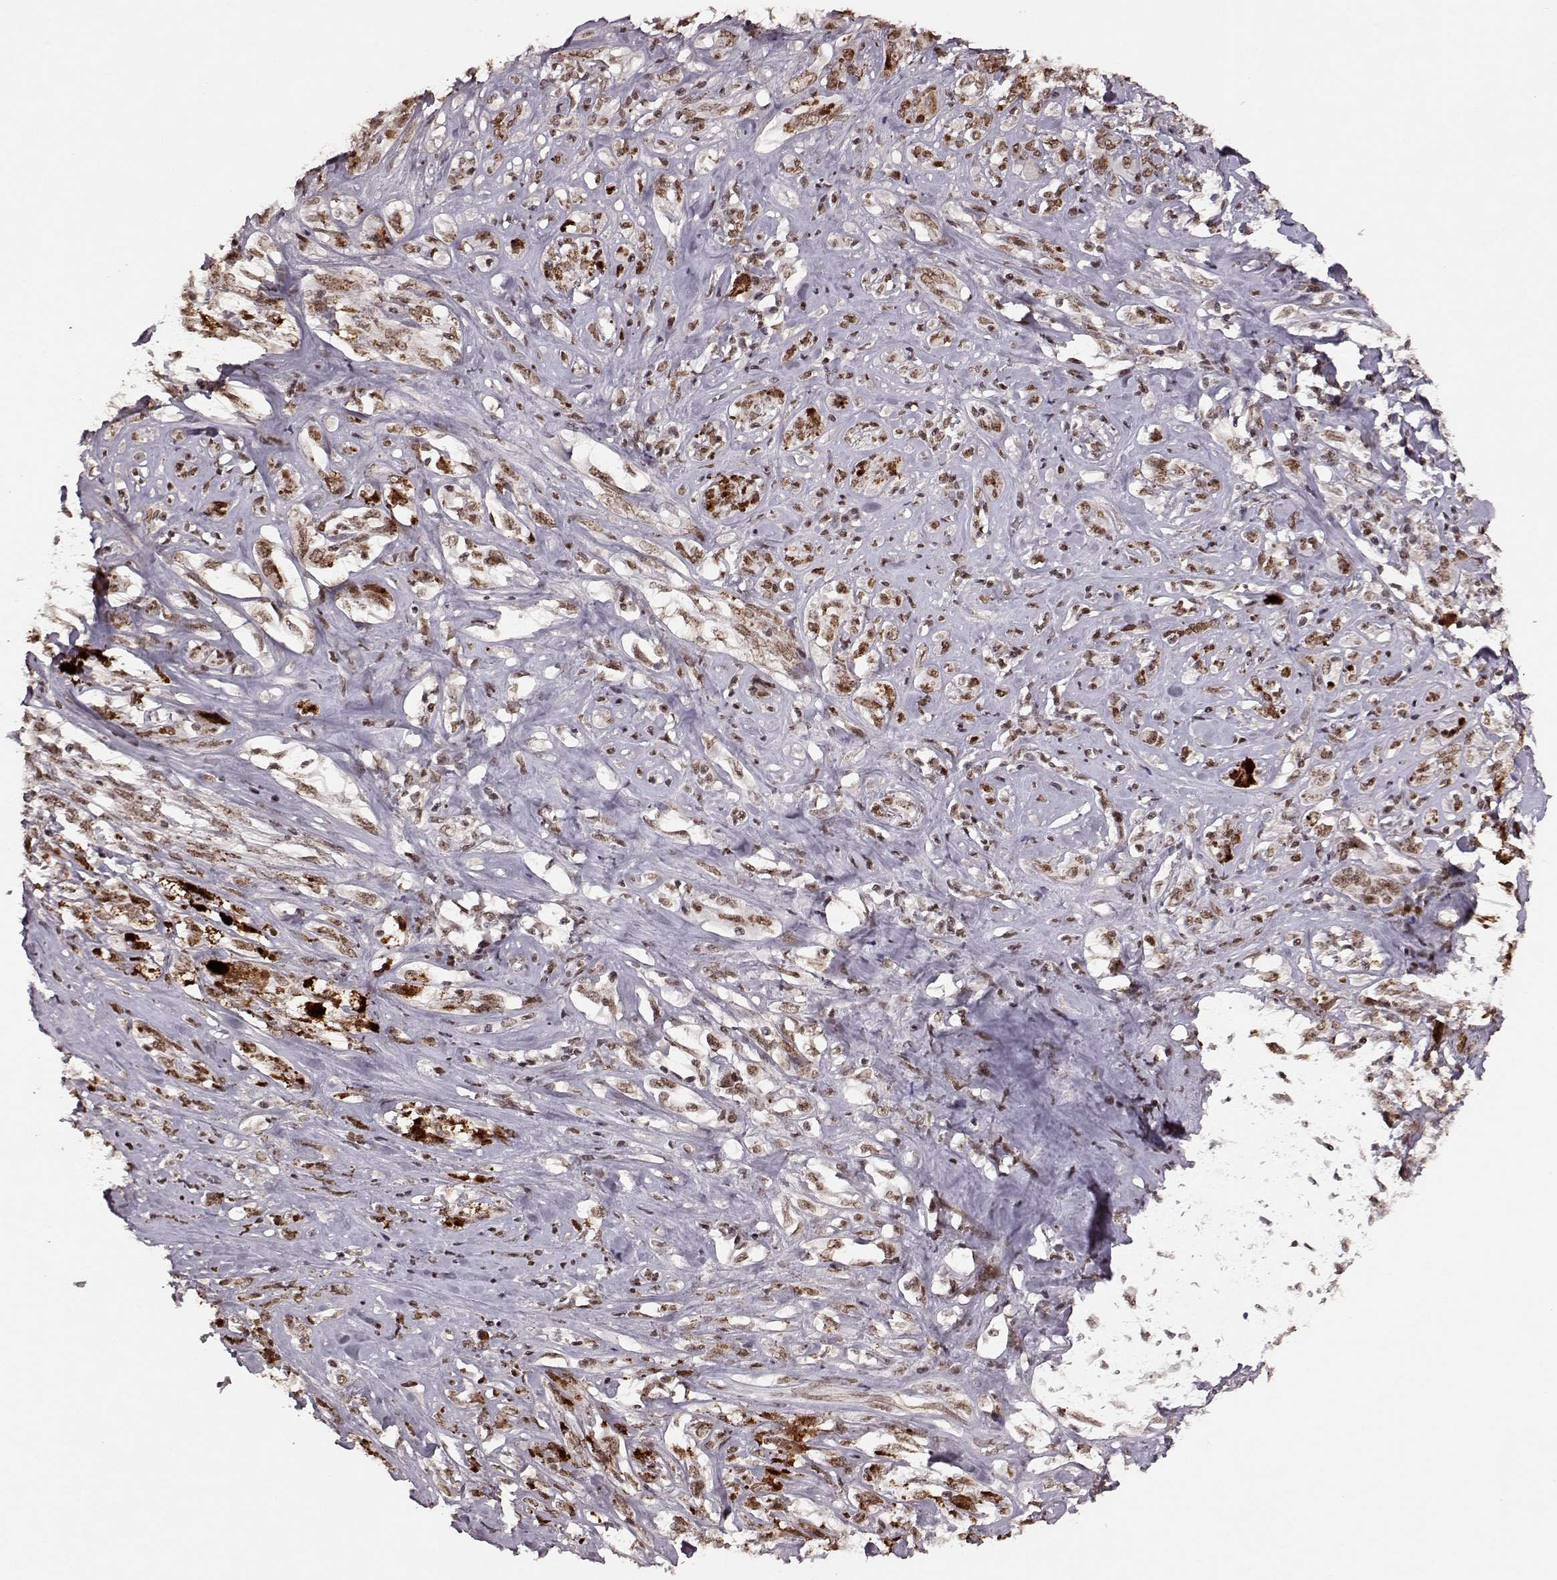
{"staining": {"intensity": "weak", "quantity": ">75%", "location": "nuclear"}, "tissue": "melanoma", "cell_type": "Tumor cells", "image_type": "cancer", "snomed": [{"axis": "morphology", "description": "Malignant melanoma, NOS"}, {"axis": "topography", "description": "Skin"}], "caption": "Melanoma stained with IHC exhibits weak nuclear expression in approximately >75% of tumor cells.", "gene": "RRAGD", "patient": {"sex": "female", "age": 91}}